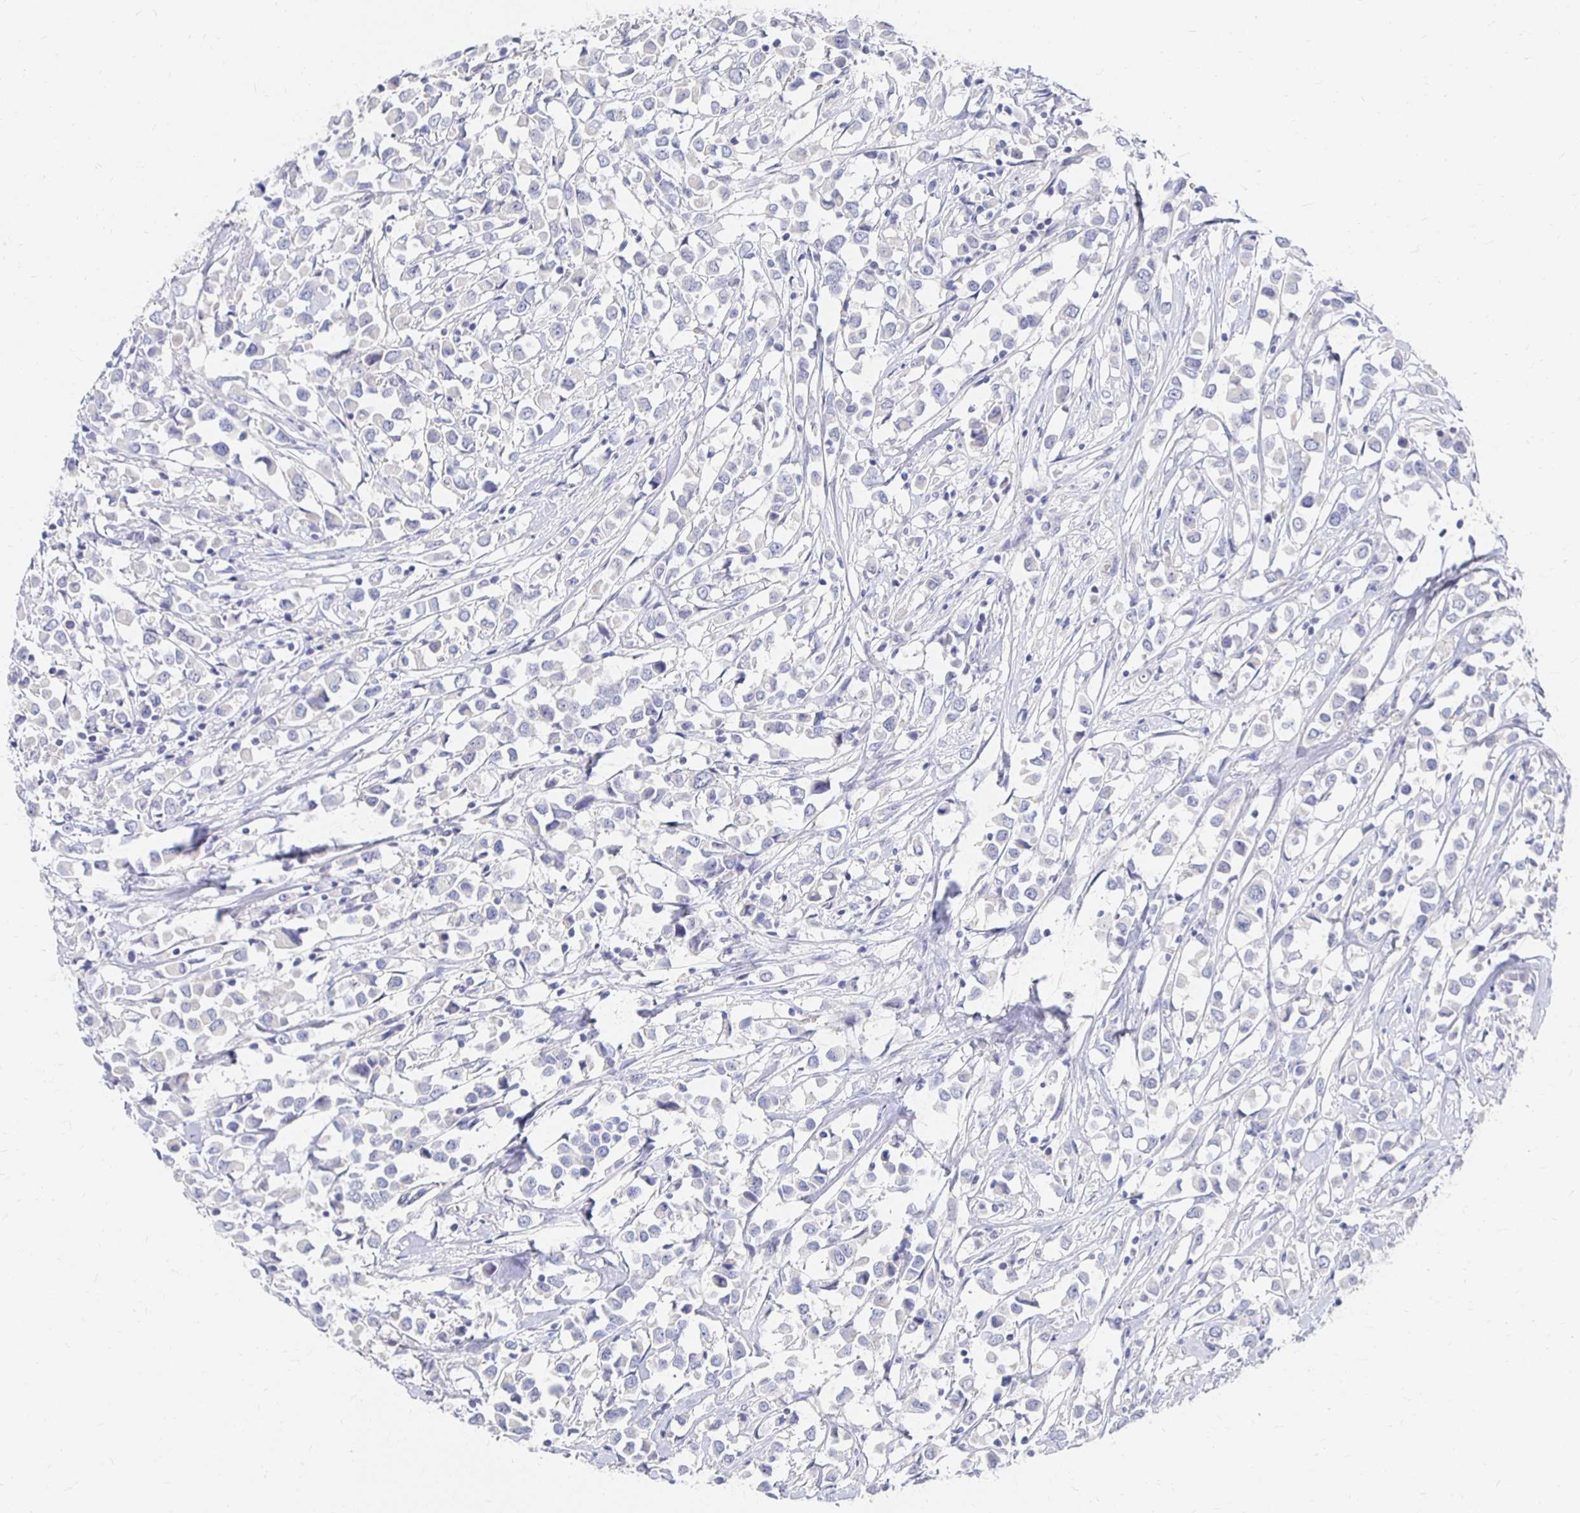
{"staining": {"intensity": "negative", "quantity": "none", "location": "none"}, "tissue": "breast cancer", "cell_type": "Tumor cells", "image_type": "cancer", "snomed": [{"axis": "morphology", "description": "Duct carcinoma"}, {"axis": "topography", "description": "Breast"}], "caption": "There is no significant staining in tumor cells of breast cancer.", "gene": "FKRP", "patient": {"sex": "female", "age": 61}}